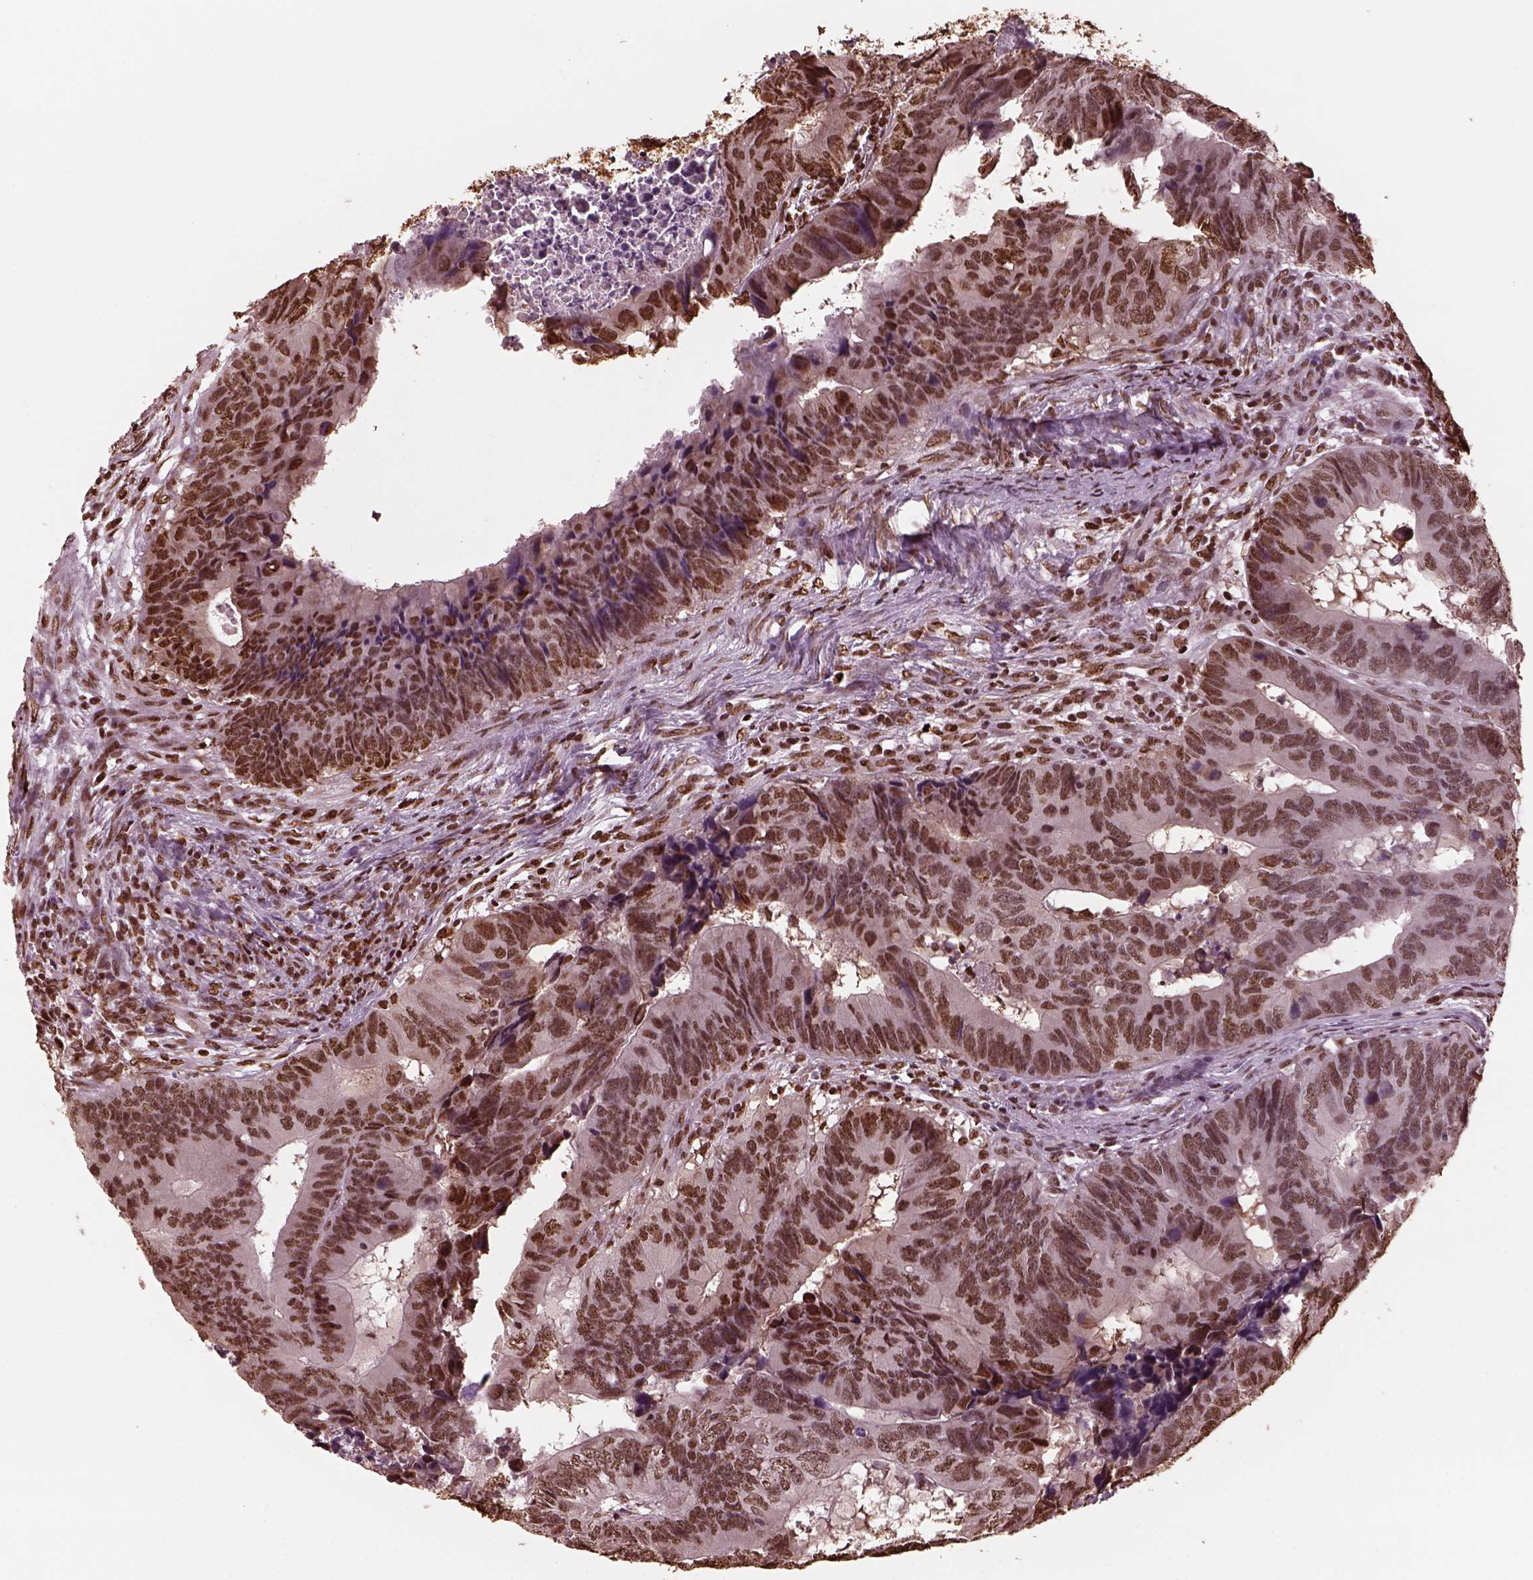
{"staining": {"intensity": "moderate", "quantity": ">75%", "location": "nuclear"}, "tissue": "colorectal cancer", "cell_type": "Tumor cells", "image_type": "cancer", "snomed": [{"axis": "morphology", "description": "Adenocarcinoma, NOS"}, {"axis": "topography", "description": "Colon"}], "caption": "A histopathology image of colorectal cancer (adenocarcinoma) stained for a protein displays moderate nuclear brown staining in tumor cells.", "gene": "NSD1", "patient": {"sex": "female", "age": 82}}